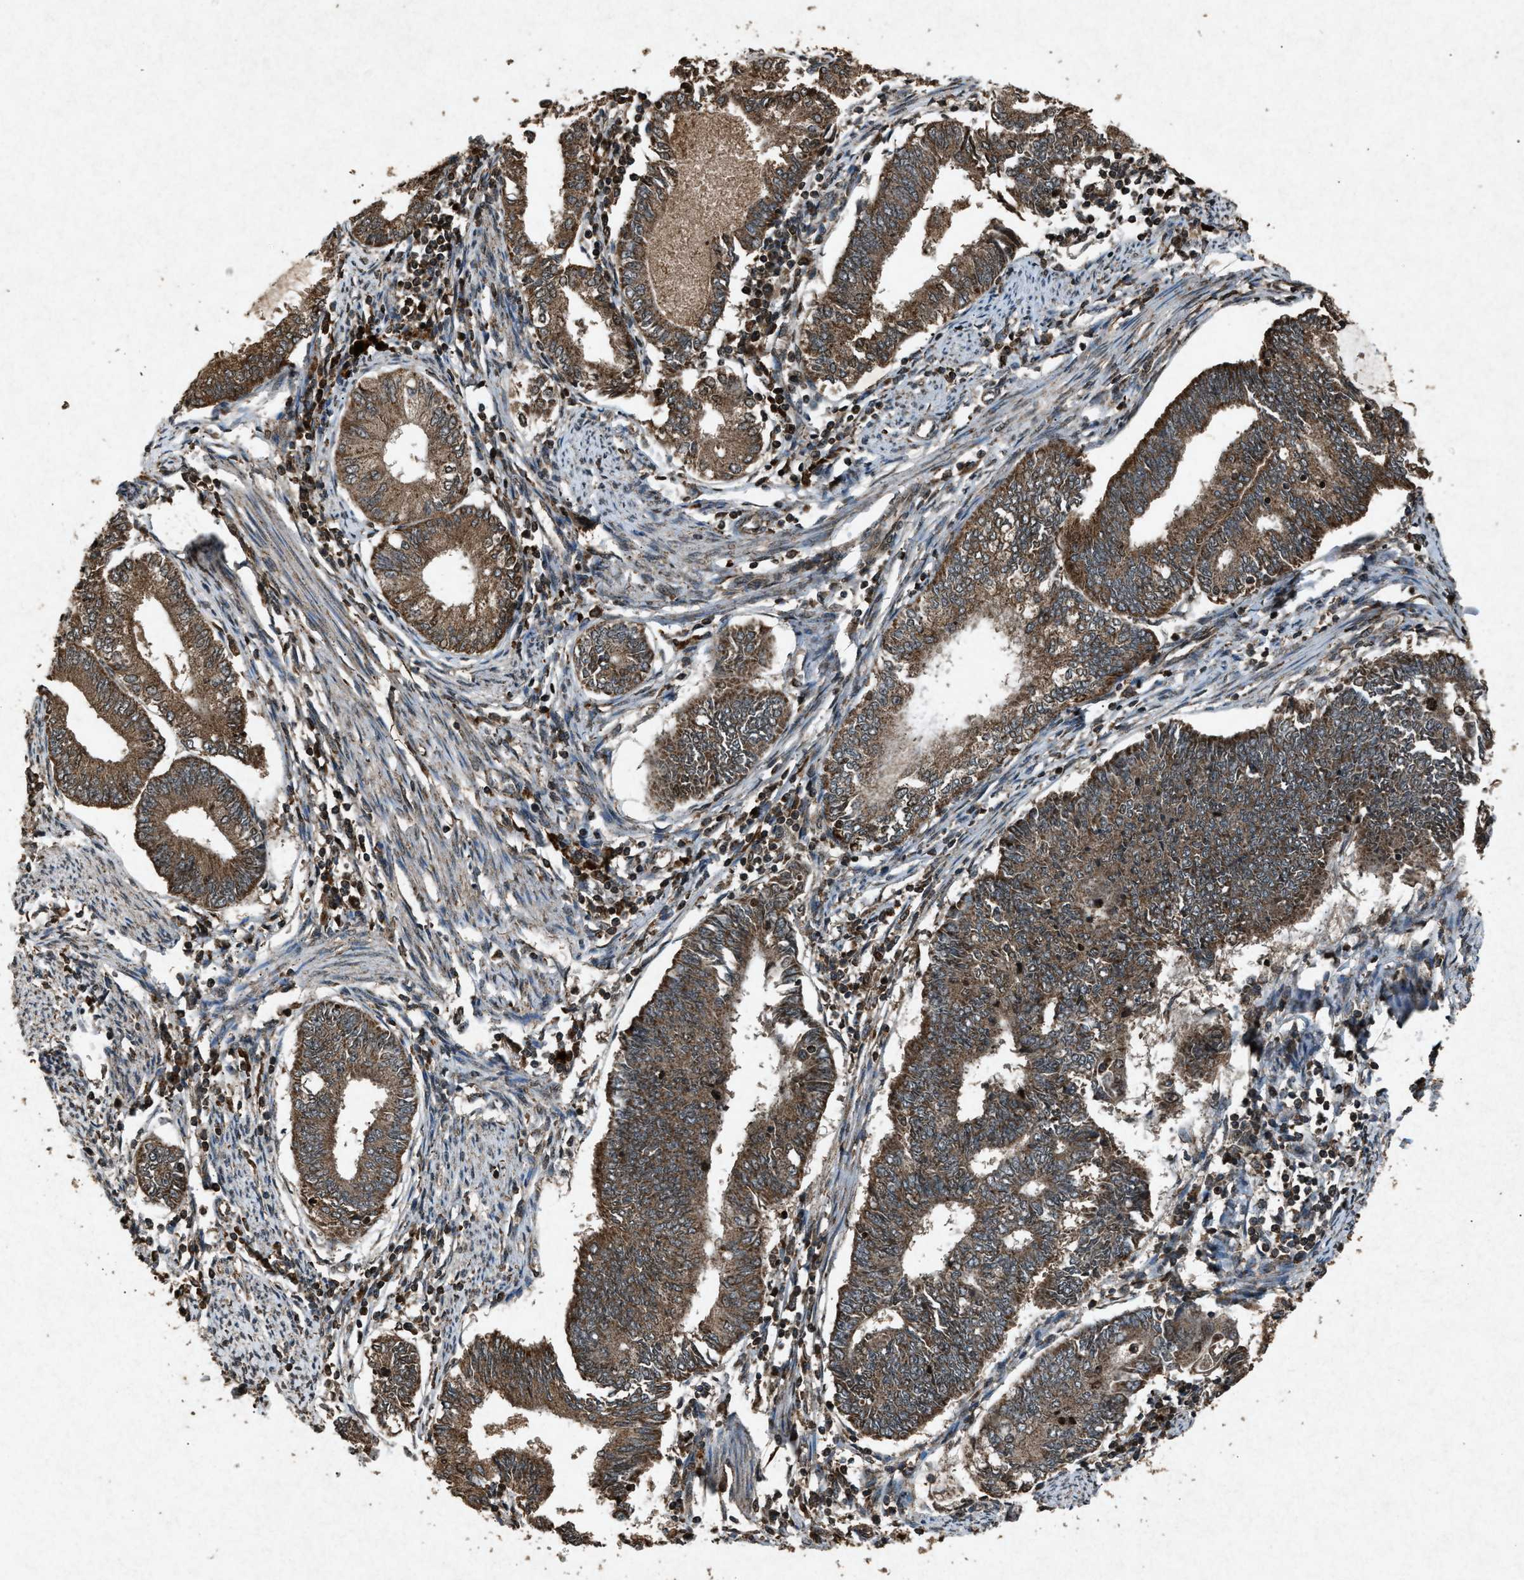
{"staining": {"intensity": "strong", "quantity": ">75%", "location": "cytoplasmic/membranous"}, "tissue": "endometrial cancer", "cell_type": "Tumor cells", "image_type": "cancer", "snomed": [{"axis": "morphology", "description": "Adenocarcinoma, NOS"}, {"axis": "topography", "description": "Endometrium"}], "caption": "Human endometrial cancer stained with a protein marker exhibits strong staining in tumor cells.", "gene": "OAS1", "patient": {"sex": "female", "age": 86}}